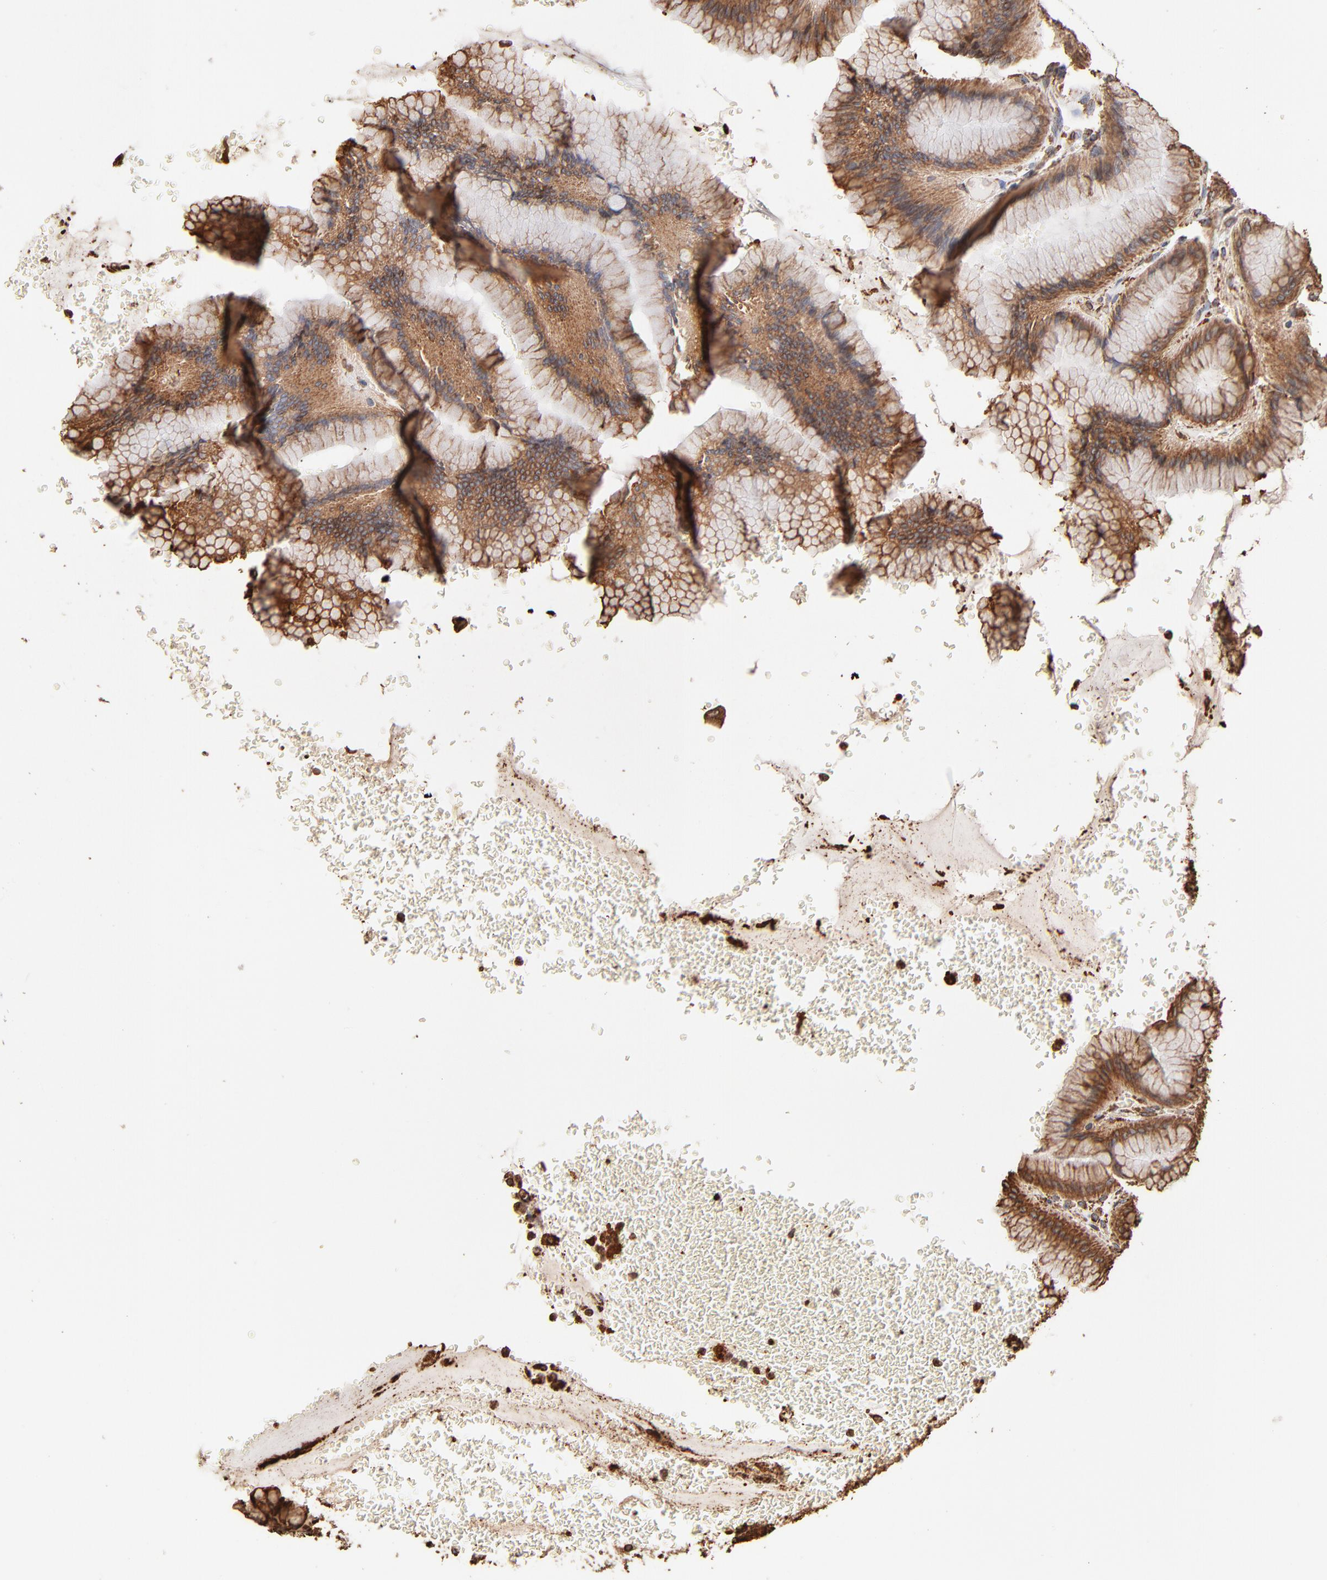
{"staining": {"intensity": "strong", "quantity": ">75%", "location": "cytoplasmic/membranous"}, "tissue": "stomach", "cell_type": "Glandular cells", "image_type": "normal", "snomed": [{"axis": "morphology", "description": "Normal tissue, NOS"}, {"axis": "morphology", "description": "Adenocarcinoma, NOS"}, {"axis": "topography", "description": "Stomach"}, {"axis": "topography", "description": "Stomach, lower"}], "caption": "Brown immunohistochemical staining in normal stomach demonstrates strong cytoplasmic/membranous staining in about >75% of glandular cells.", "gene": "PDIA3", "patient": {"sex": "female", "age": 65}}